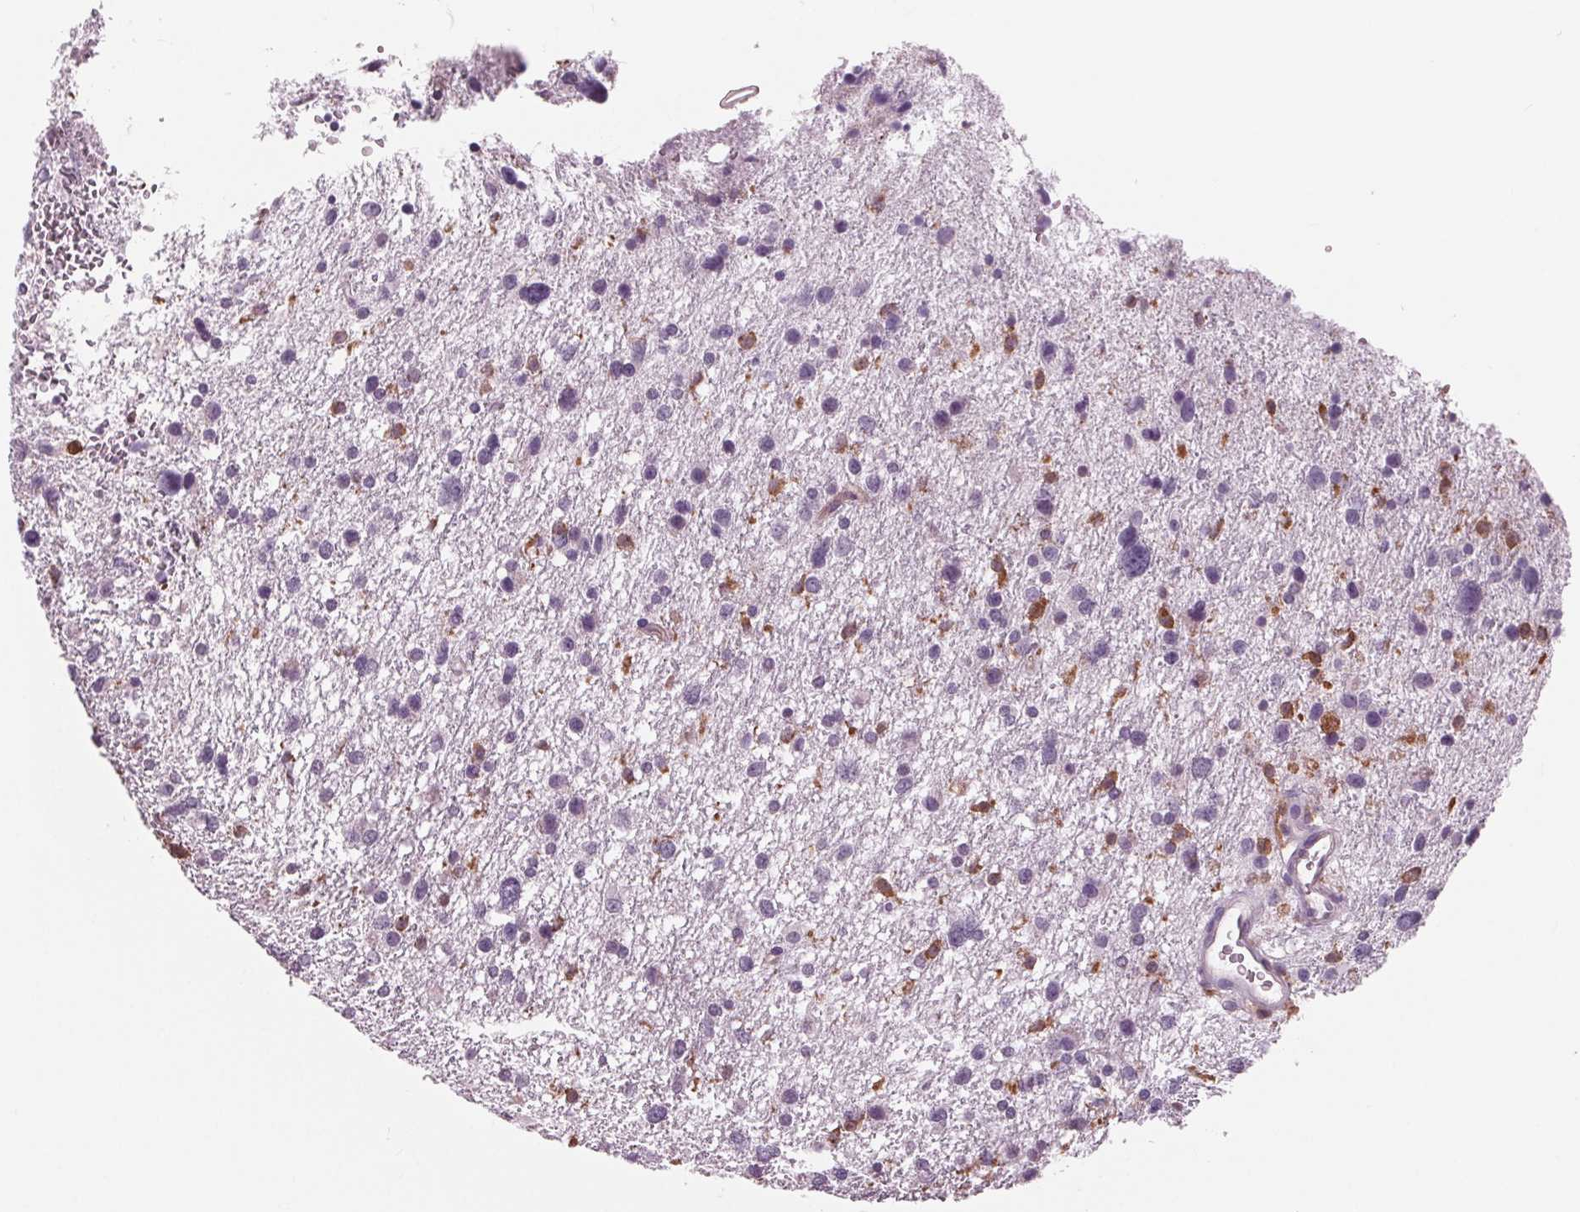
{"staining": {"intensity": "negative", "quantity": "none", "location": "none"}, "tissue": "glioma", "cell_type": "Tumor cells", "image_type": "cancer", "snomed": [{"axis": "morphology", "description": "Glioma, malignant, Low grade"}, {"axis": "topography", "description": "Brain"}], "caption": "Tumor cells are negative for brown protein staining in malignant glioma (low-grade).", "gene": "ARHGAP25", "patient": {"sex": "female", "age": 55}}